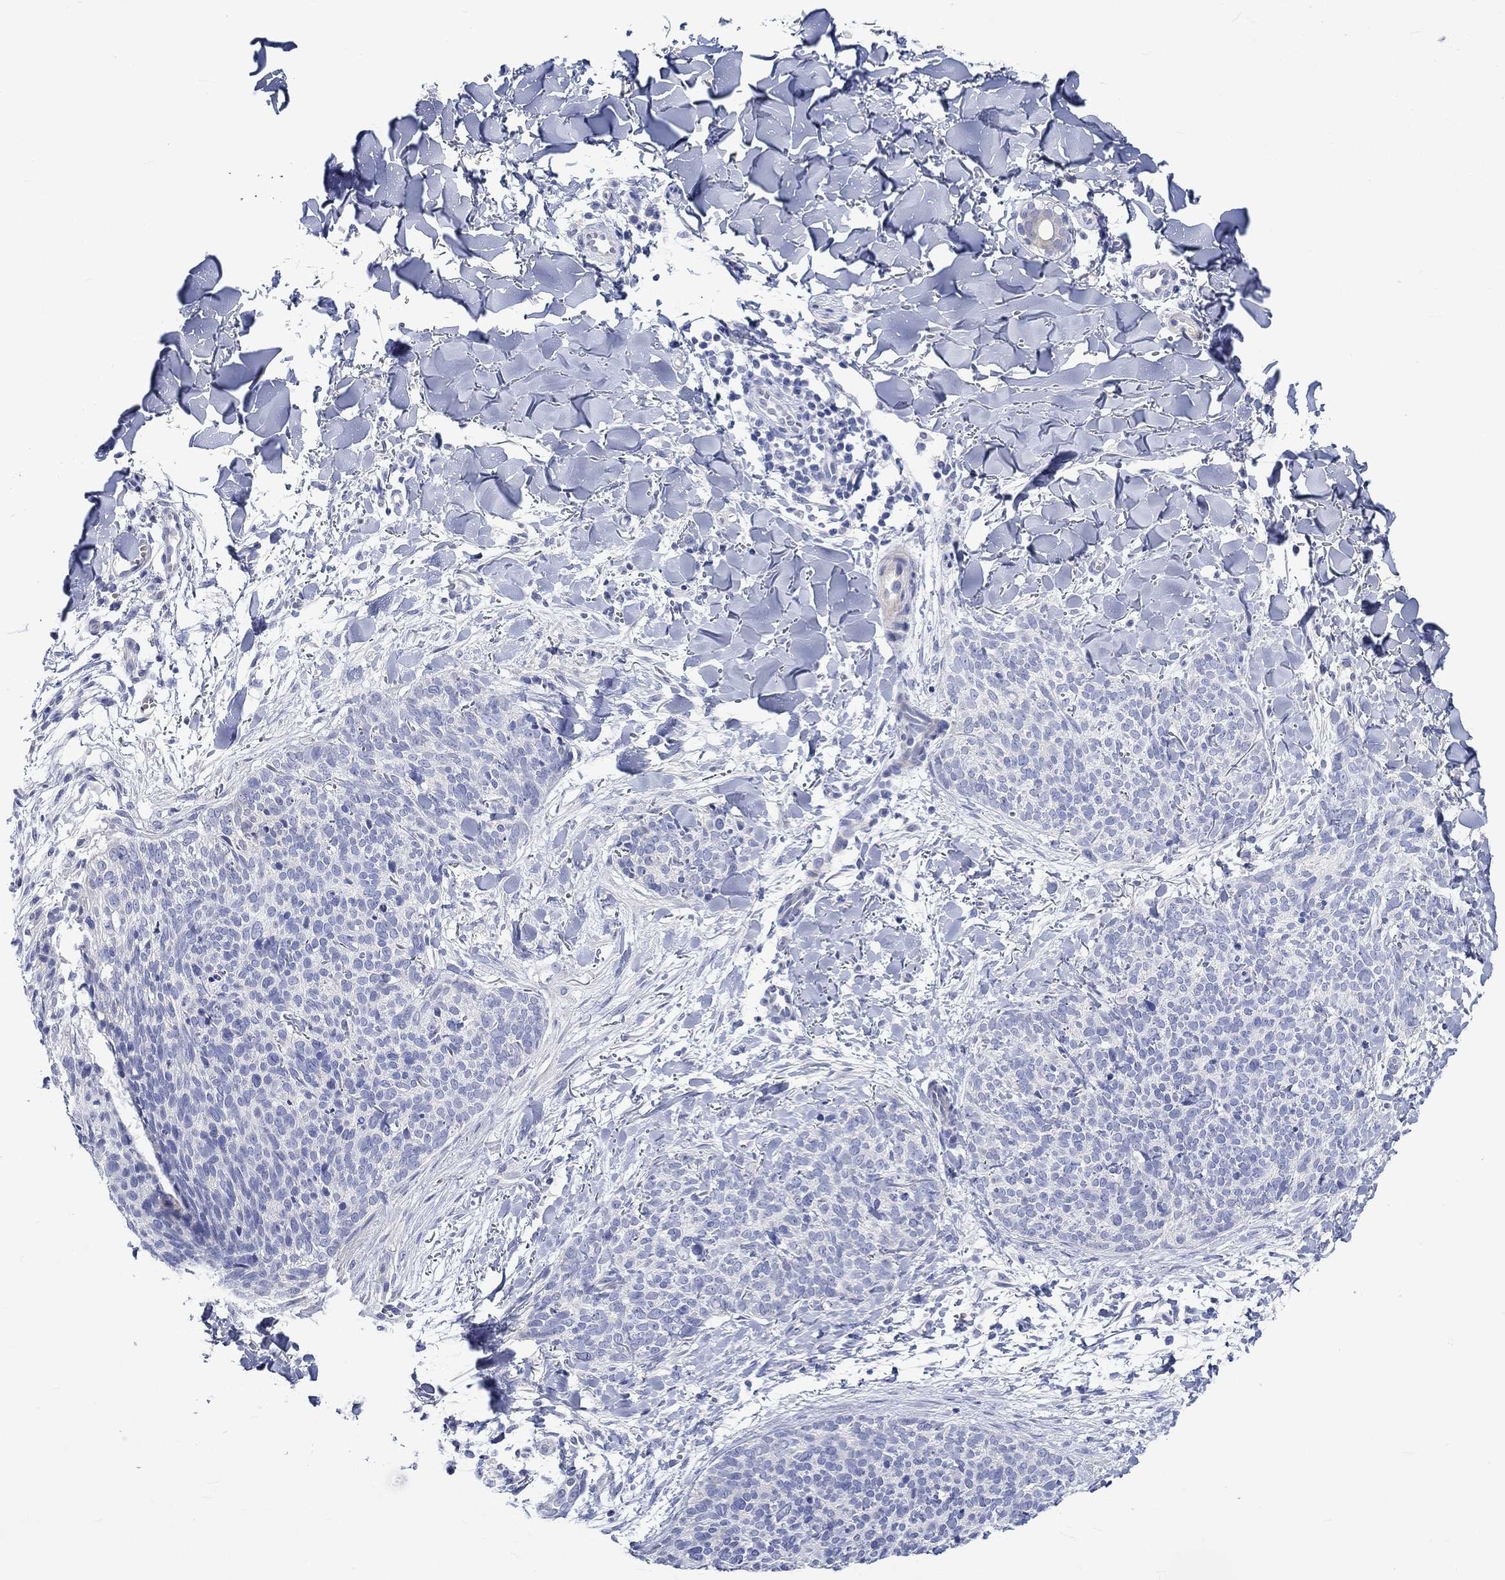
{"staining": {"intensity": "negative", "quantity": "none", "location": "none"}, "tissue": "skin cancer", "cell_type": "Tumor cells", "image_type": "cancer", "snomed": [{"axis": "morphology", "description": "Basal cell carcinoma"}, {"axis": "topography", "description": "Skin"}], "caption": "Tumor cells show no significant protein staining in skin cancer (basal cell carcinoma).", "gene": "NRIP3", "patient": {"sex": "male", "age": 64}}